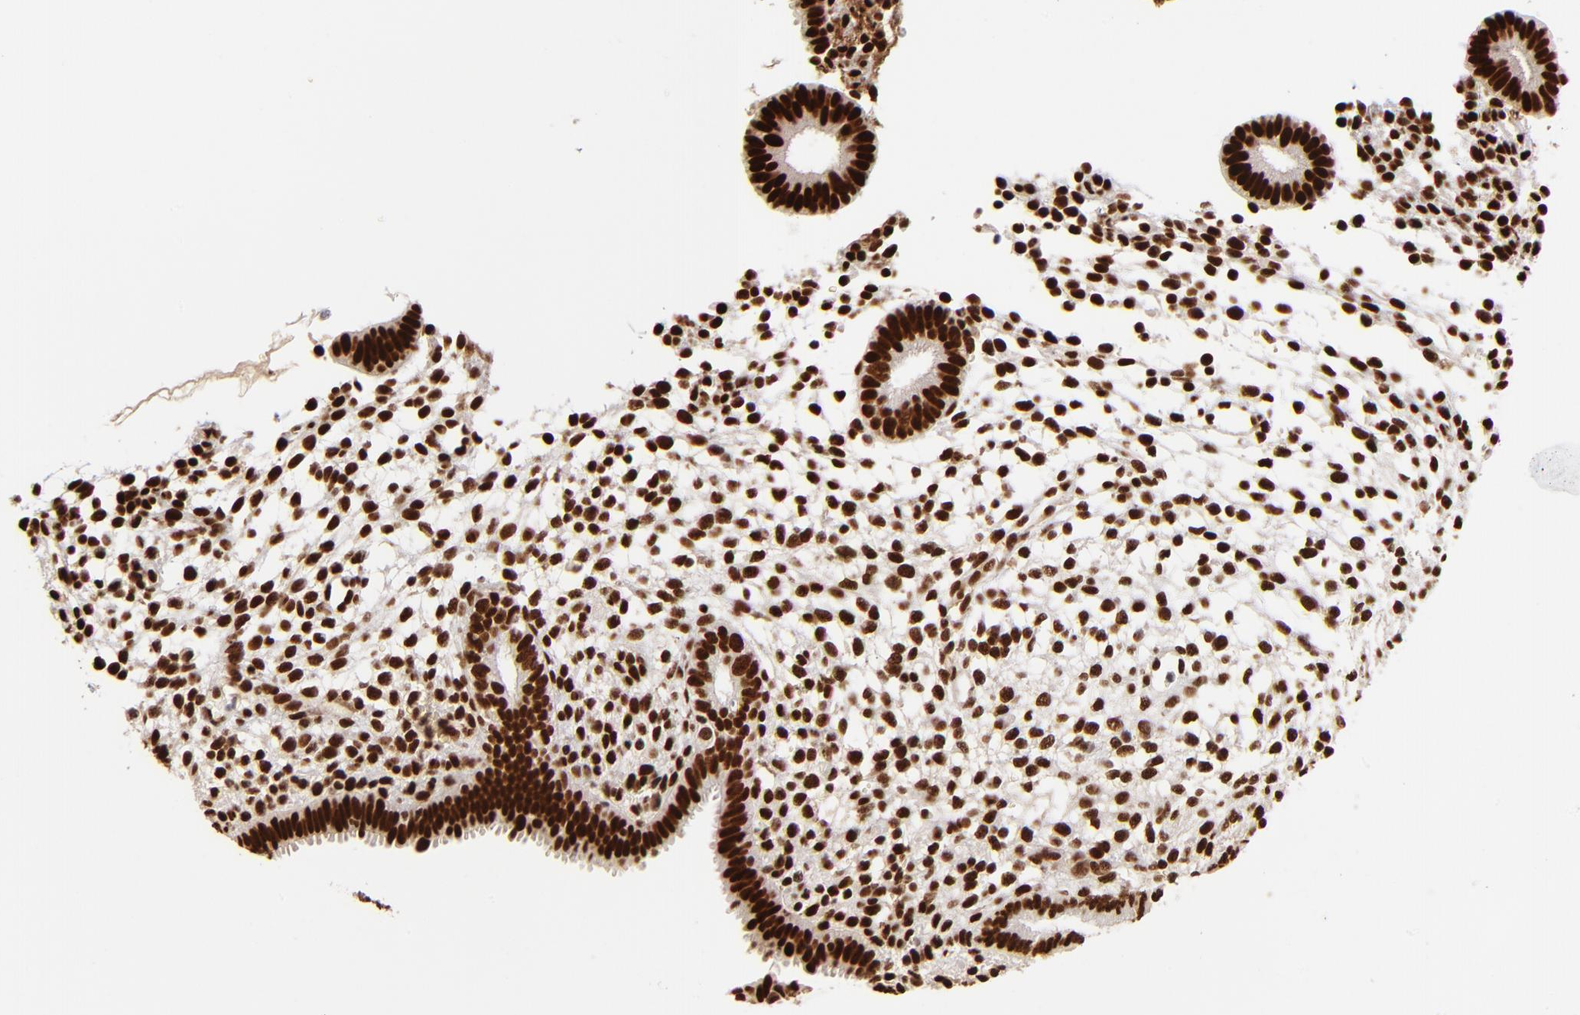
{"staining": {"intensity": "moderate", "quantity": ">75%", "location": "nuclear"}, "tissue": "endometrium", "cell_type": "Cells in endometrial stroma", "image_type": "normal", "snomed": [{"axis": "morphology", "description": "Normal tissue, NOS"}, {"axis": "topography", "description": "Endometrium"}], "caption": "Protein expression analysis of normal endometrium demonstrates moderate nuclear expression in approximately >75% of cells in endometrial stroma. The staining is performed using DAB brown chromogen to label protein expression. The nuclei are counter-stained blue using hematoxylin.", "gene": "ZNF146", "patient": {"sex": "female", "age": 35}}